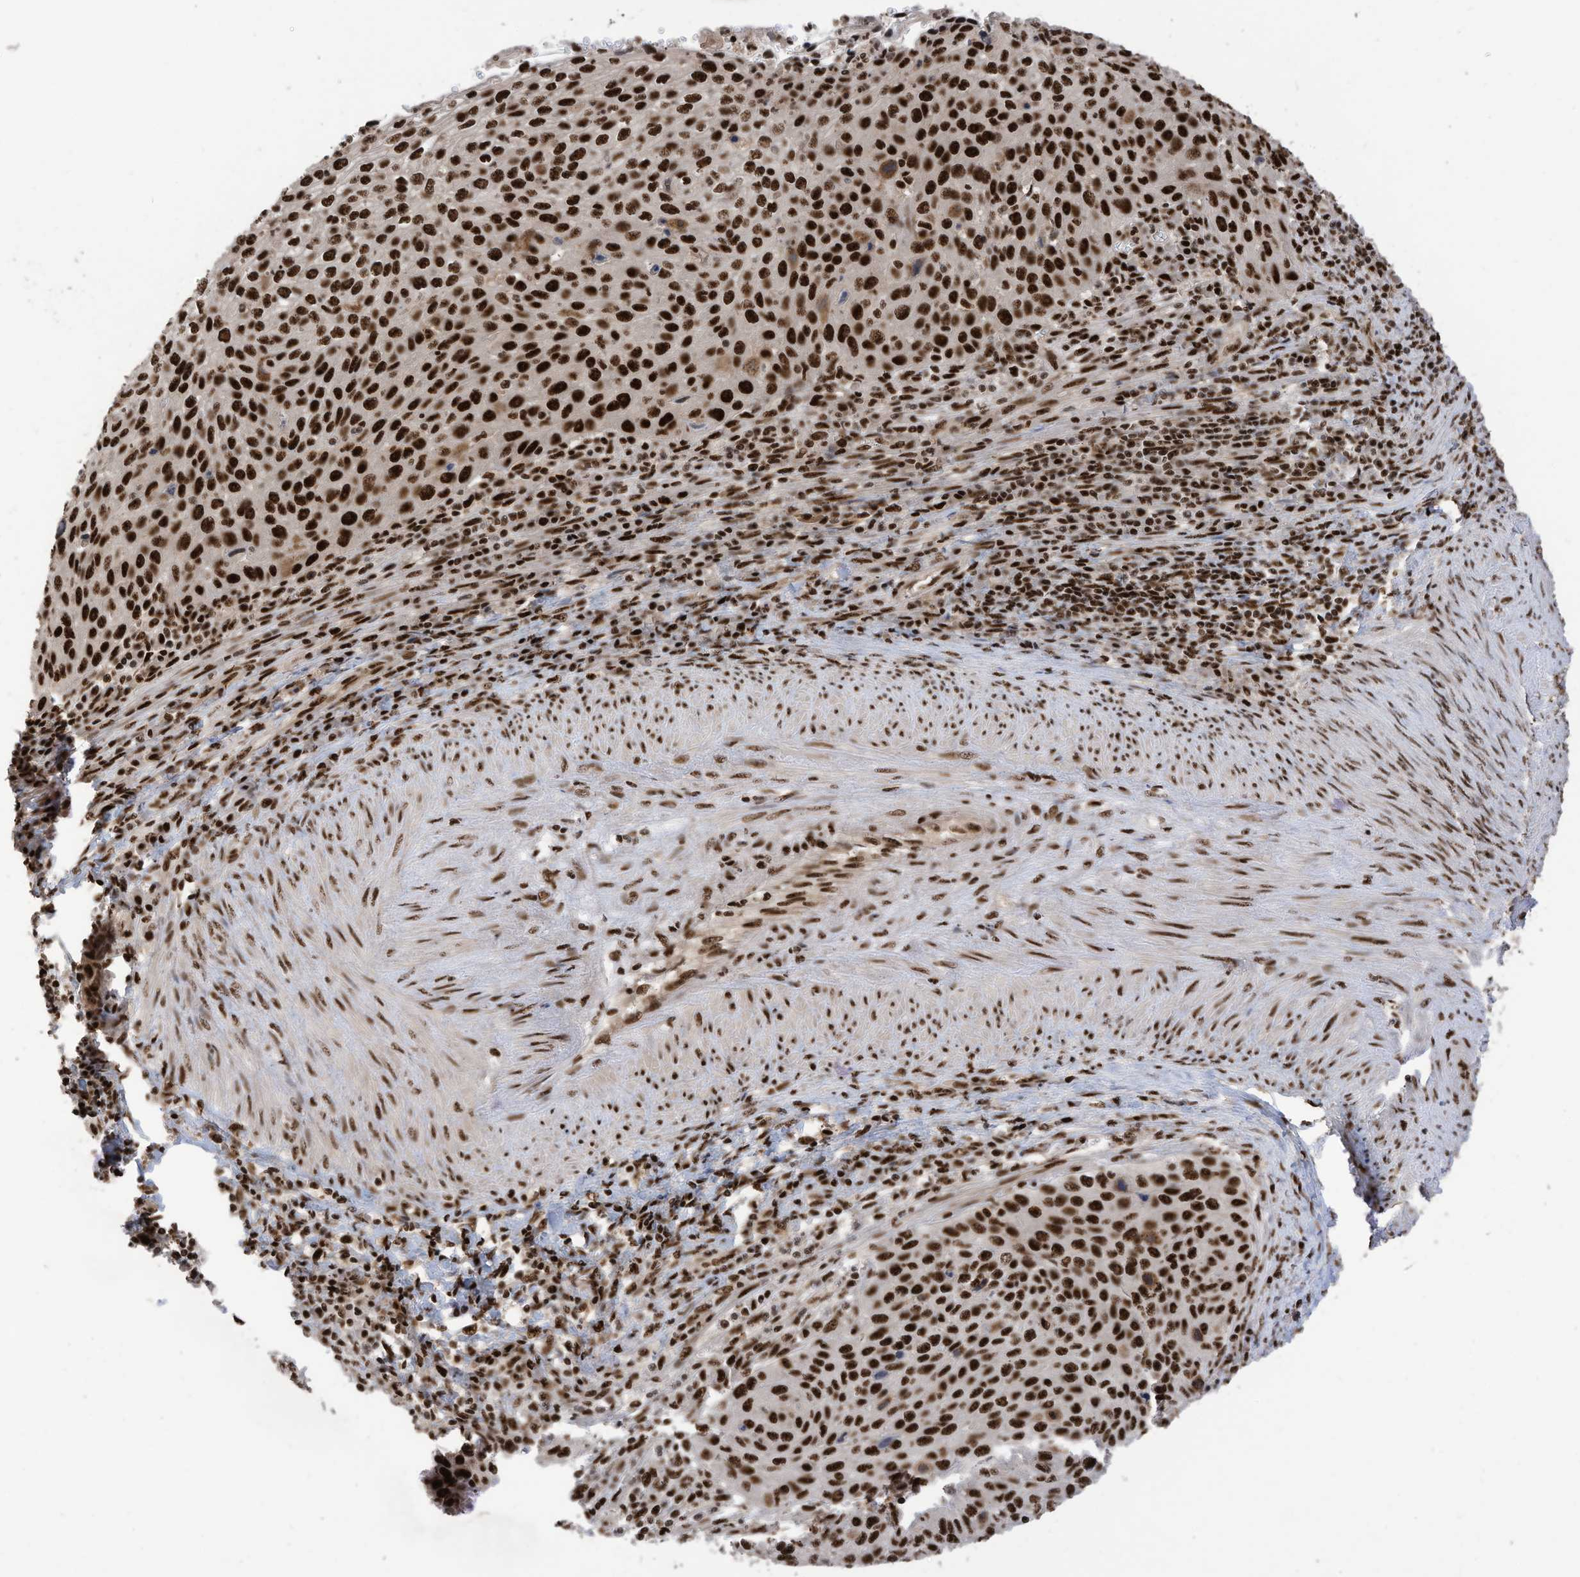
{"staining": {"intensity": "strong", "quantity": ">75%", "location": "nuclear"}, "tissue": "cervical cancer", "cell_type": "Tumor cells", "image_type": "cancer", "snomed": [{"axis": "morphology", "description": "Squamous cell carcinoma, NOS"}, {"axis": "topography", "description": "Cervix"}], "caption": "This is an image of IHC staining of squamous cell carcinoma (cervical), which shows strong expression in the nuclear of tumor cells.", "gene": "SF3A3", "patient": {"sex": "female", "age": 32}}